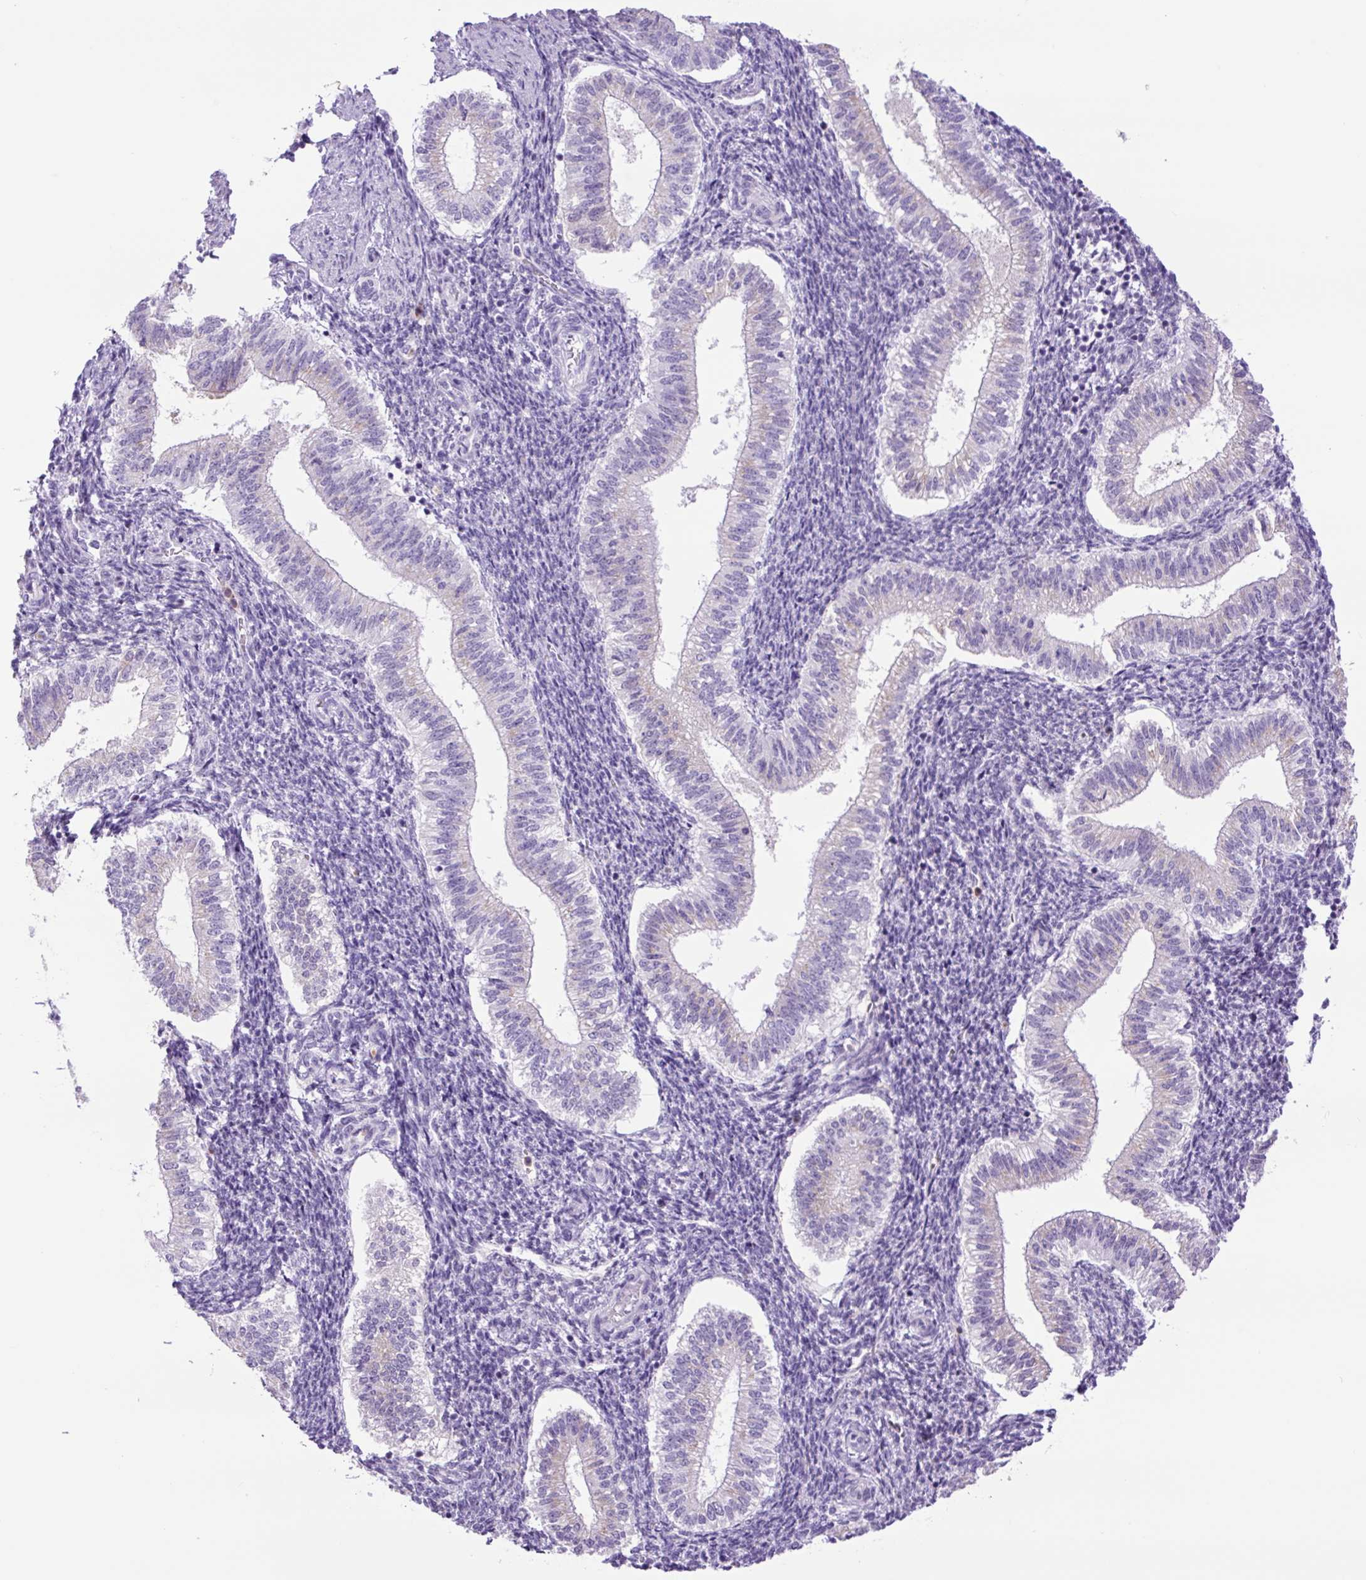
{"staining": {"intensity": "negative", "quantity": "none", "location": "none"}, "tissue": "endometrium", "cell_type": "Cells in endometrial stroma", "image_type": "normal", "snomed": [{"axis": "morphology", "description": "Normal tissue, NOS"}, {"axis": "topography", "description": "Endometrium"}], "caption": "An IHC photomicrograph of normal endometrium is shown. There is no staining in cells in endometrial stroma of endometrium.", "gene": "MFSD3", "patient": {"sex": "female", "age": 25}}